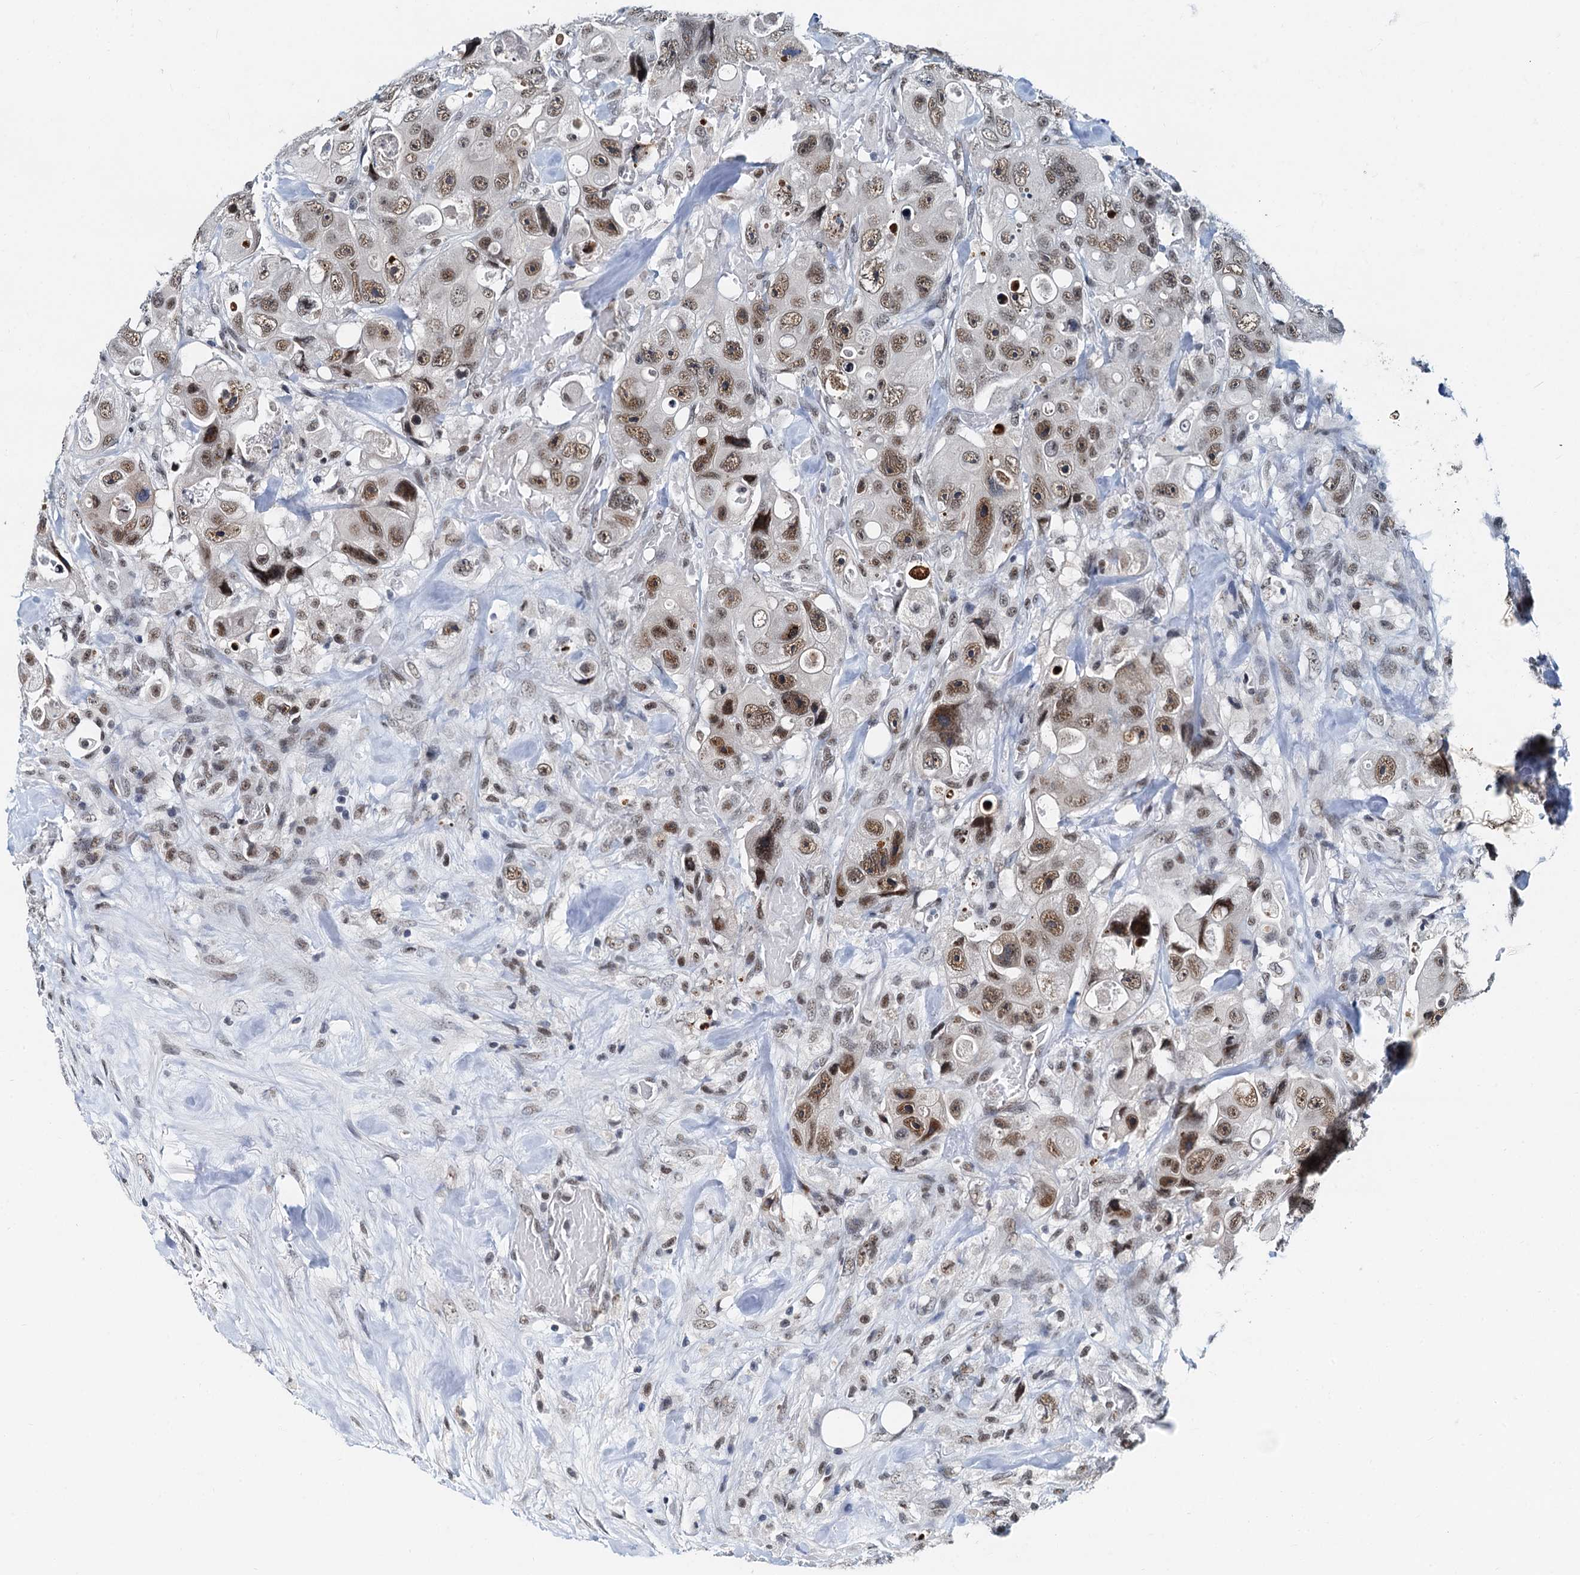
{"staining": {"intensity": "moderate", "quantity": ">75%", "location": "nuclear"}, "tissue": "colorectal cancer", "cell_type": "Tumor cells", "image_type": "cancer", "snomed": [{"axis": "morphology", "description": "Adenocarcinoma, NOS"}, {"axis": "topography", "description": "Colon"}], "caption": "Immunohistochemical staining of human colorectal cancer (adenocarcinoma) demonstrates moderate nuclear protein staining in approximately >75% of tumor cells.", "gene": "SNRPD1", "patient": {"sex": "female", "age": 46}}